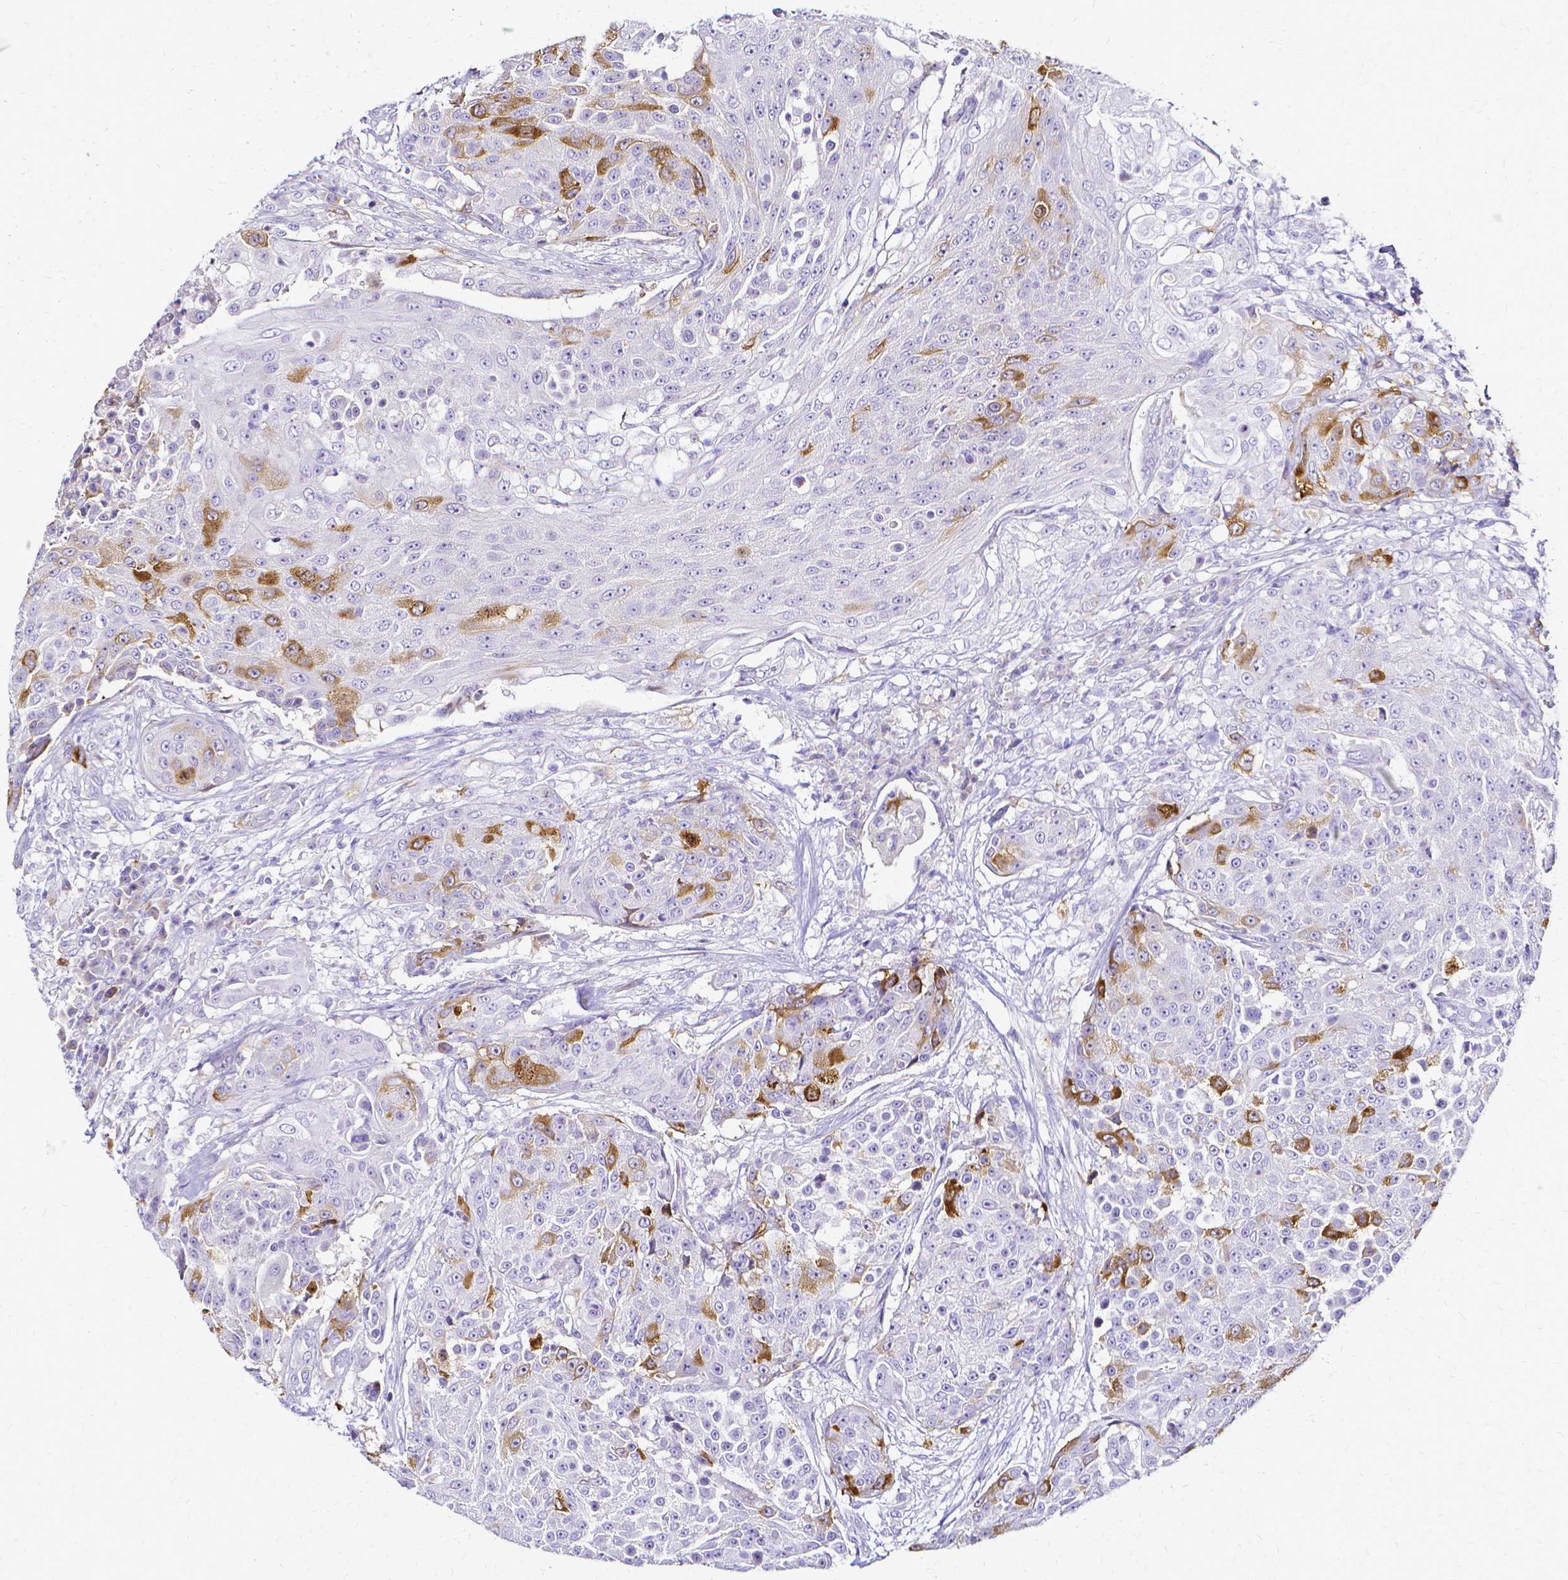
{"staining": {"intensity": "moderate", "quantity": "<25%", "location": "cytoplasmic/membranous"}, "tissue": "urothelial cancer", "cell_type": "Tumor cells", "image_type": "cancer", "snomed": [{"axis": "morphology", "description": "Urothelial carcinoma, High grade"}, {"axis": "topography", "description": "Urinary bladder"}], "caption": "High-grade urothelial carcinoma stained for a protein displays moderate cytoplasmic/membranous positivity in tumor cells.", "gene": "CCNB1", "patient": {"sex": "female", "age": 63}}